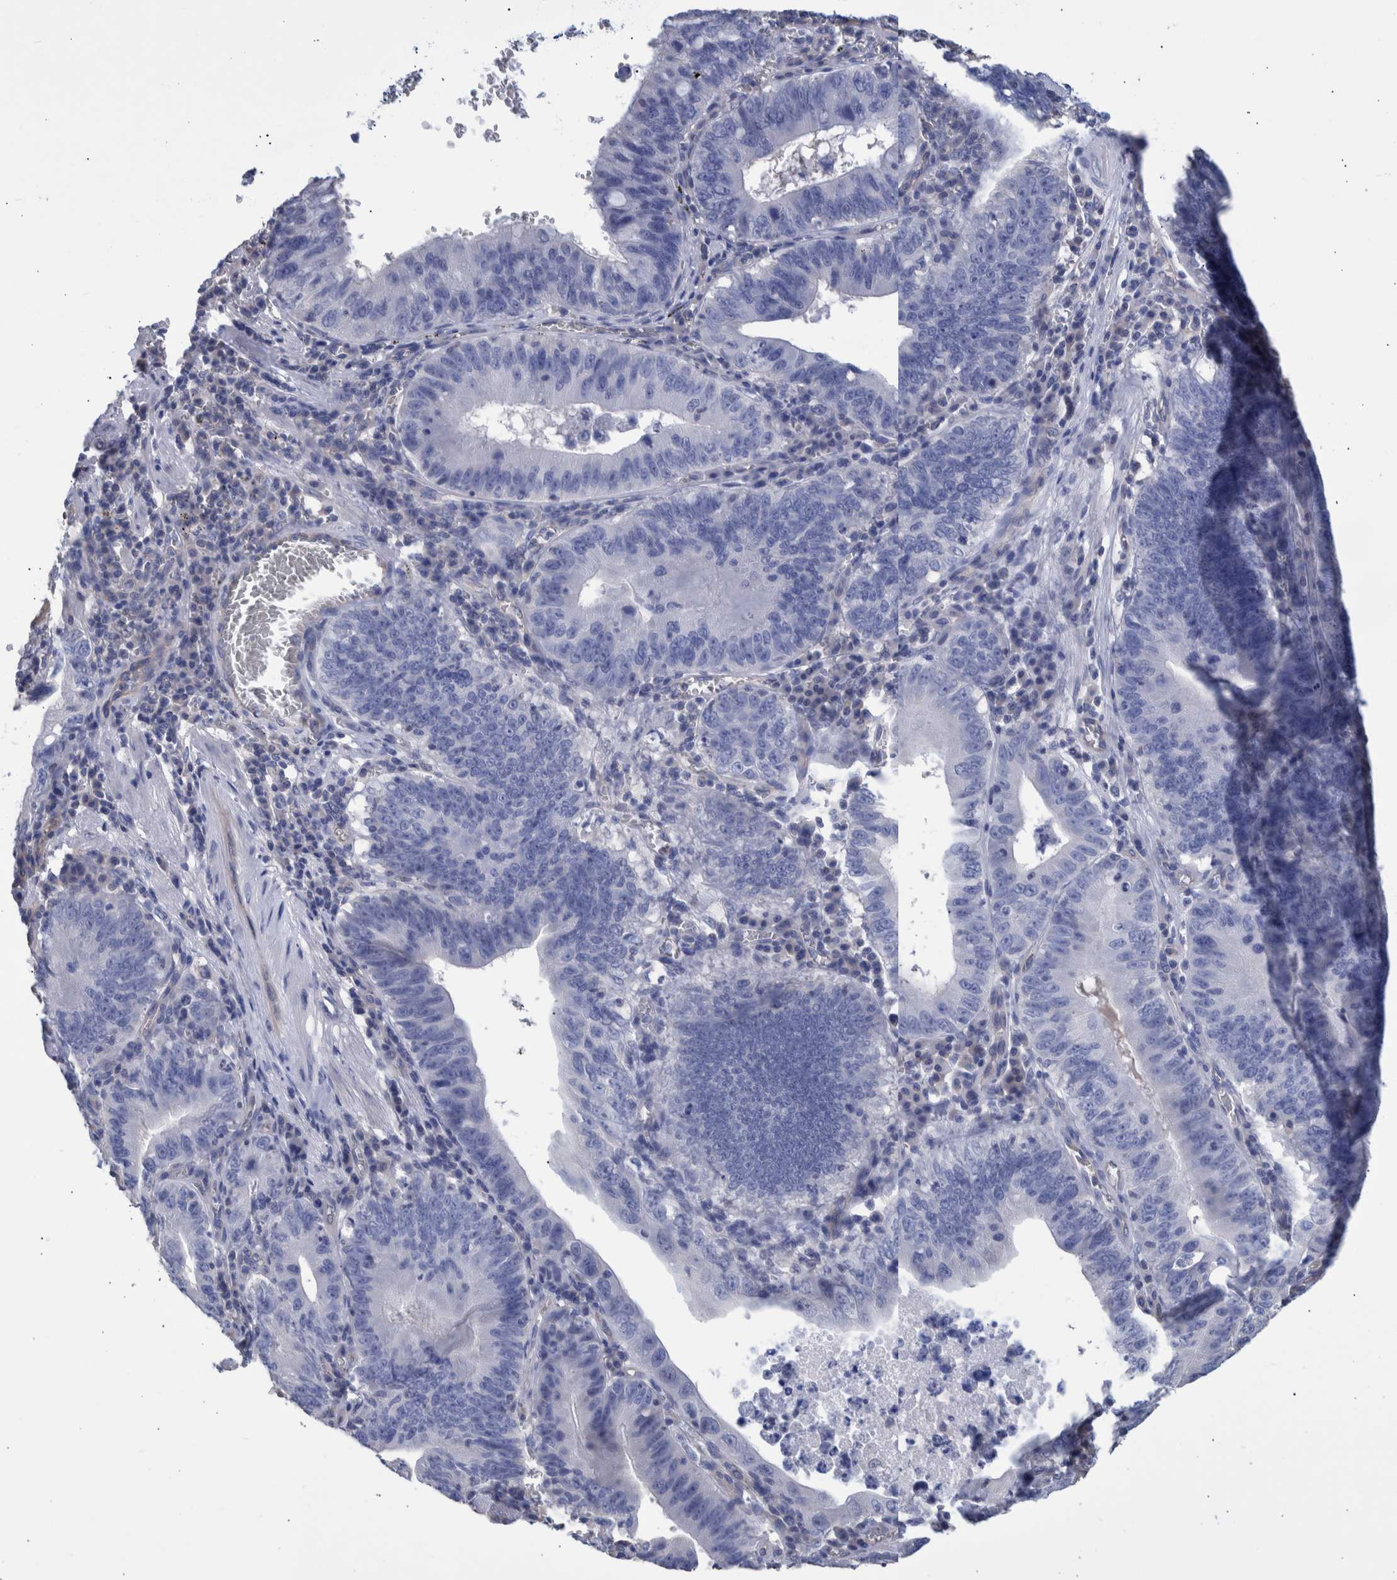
{"staining": {"intensity": "negative", "quantity": "none", "location": "none"}, "tissue": "stomach cancer", "cell_type": "Tumor cells", "image_type": "cancer", "snomed": [{"axis": "morphology", "description": "Adenocarcinoma, NOS"}, {"axis": "topography", "description": "Stomach"}, {"axis": "topography", "description": "Gastric cardia"}], "caption": "Stomach cancer stained for a protein using immunohistochemistry (IHC) demonstrates no expression tumor cells.", "gene": "PPP3CC", "patient": {"sex": "male", "age": 59}}